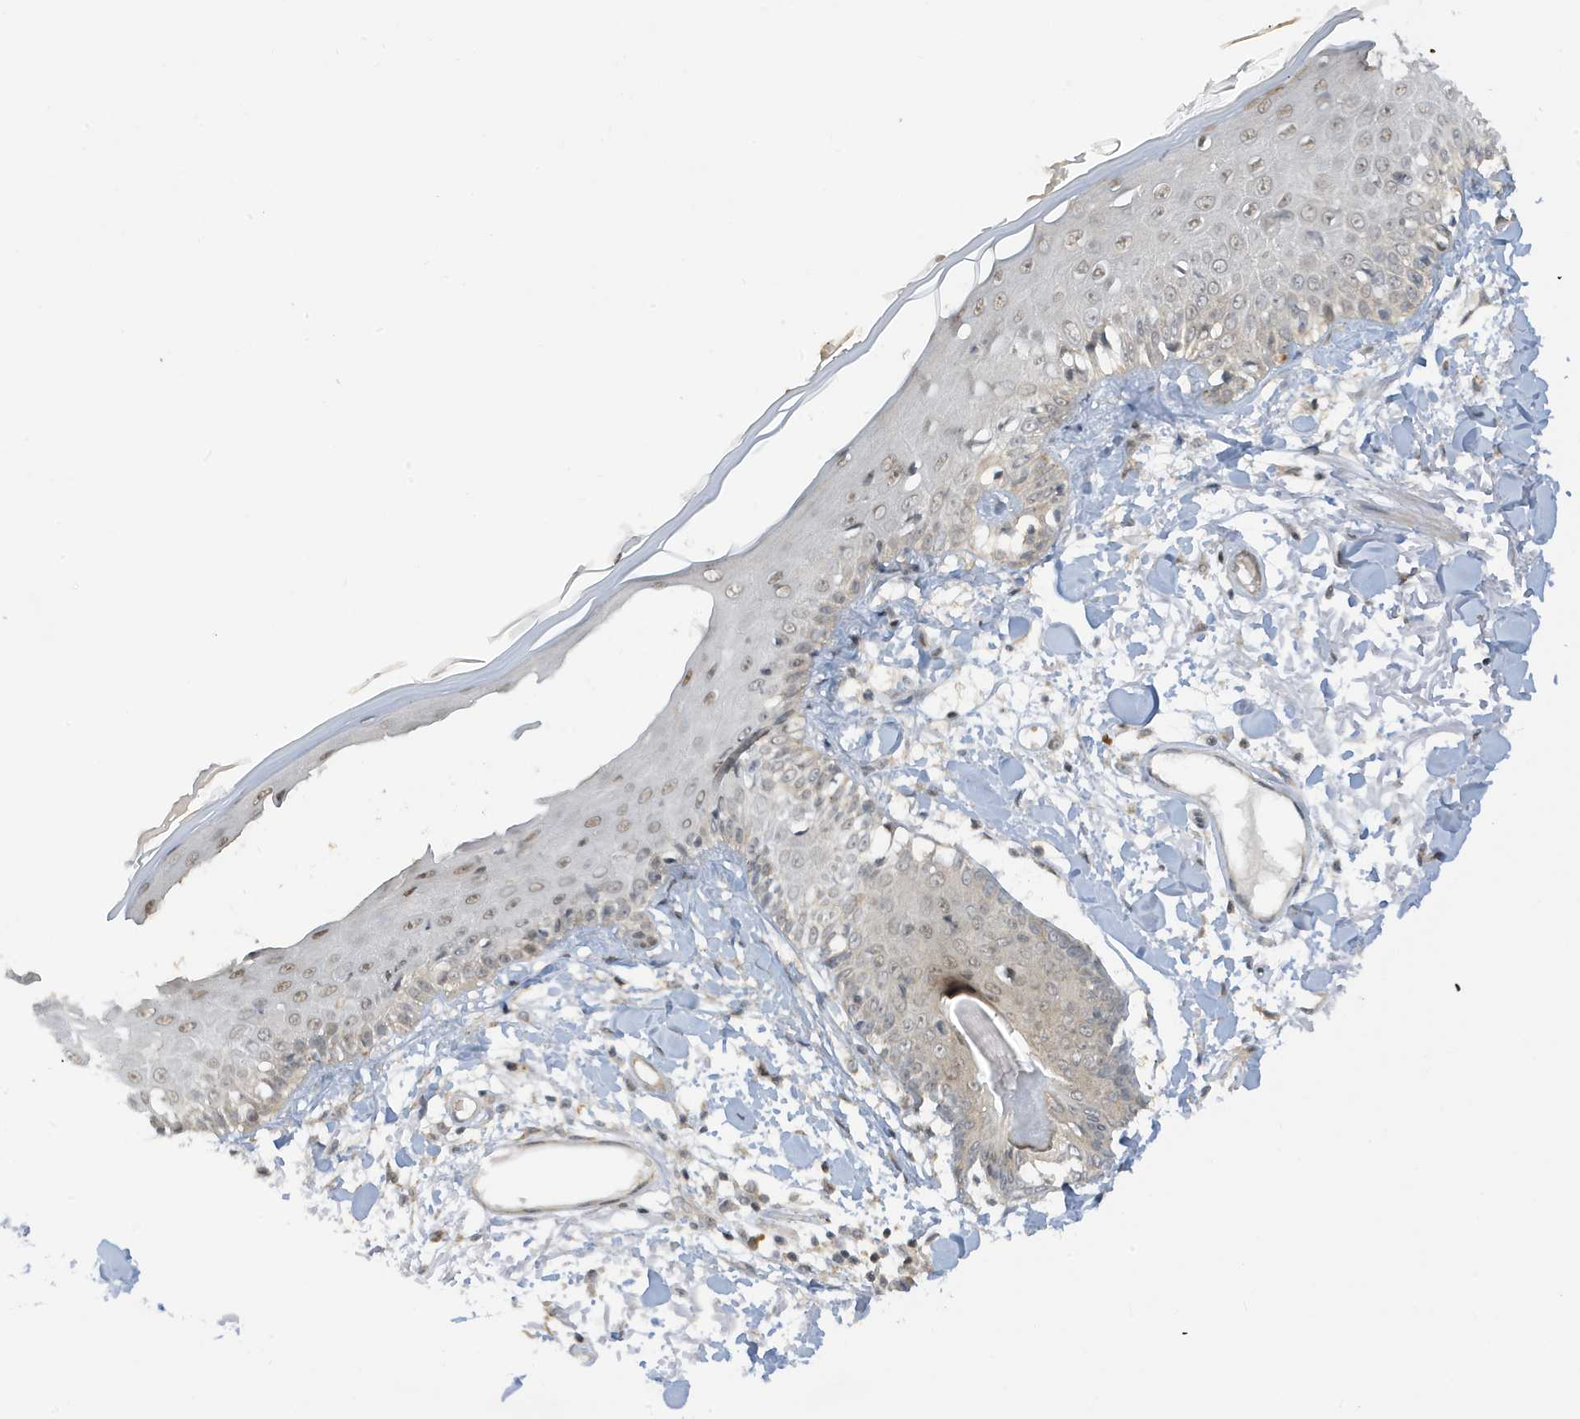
{"staining": {"intensity": "weak", "quantity": ">75%", "location": "nuclear"}, "tissue": "skin", "cell_type": "Fibroblasts", "image_type": "normal", "snomed": [{"axis": "morphology", "description": "Normal tissue, NOS"}, {"axis": "morphology", "description": "Squamous cell carcinoma, NOS"}, {"axis": "topography", "description": "Skin"}, {"axis": "topography", "description": "Peripheral nerve tissue"}], "caption": "A brown stain shows weak nuclear expression of a protein in fibroblasts of normal human skin.", "gene": "TAB3", "patient": {"sex": "male", "age": 83}}